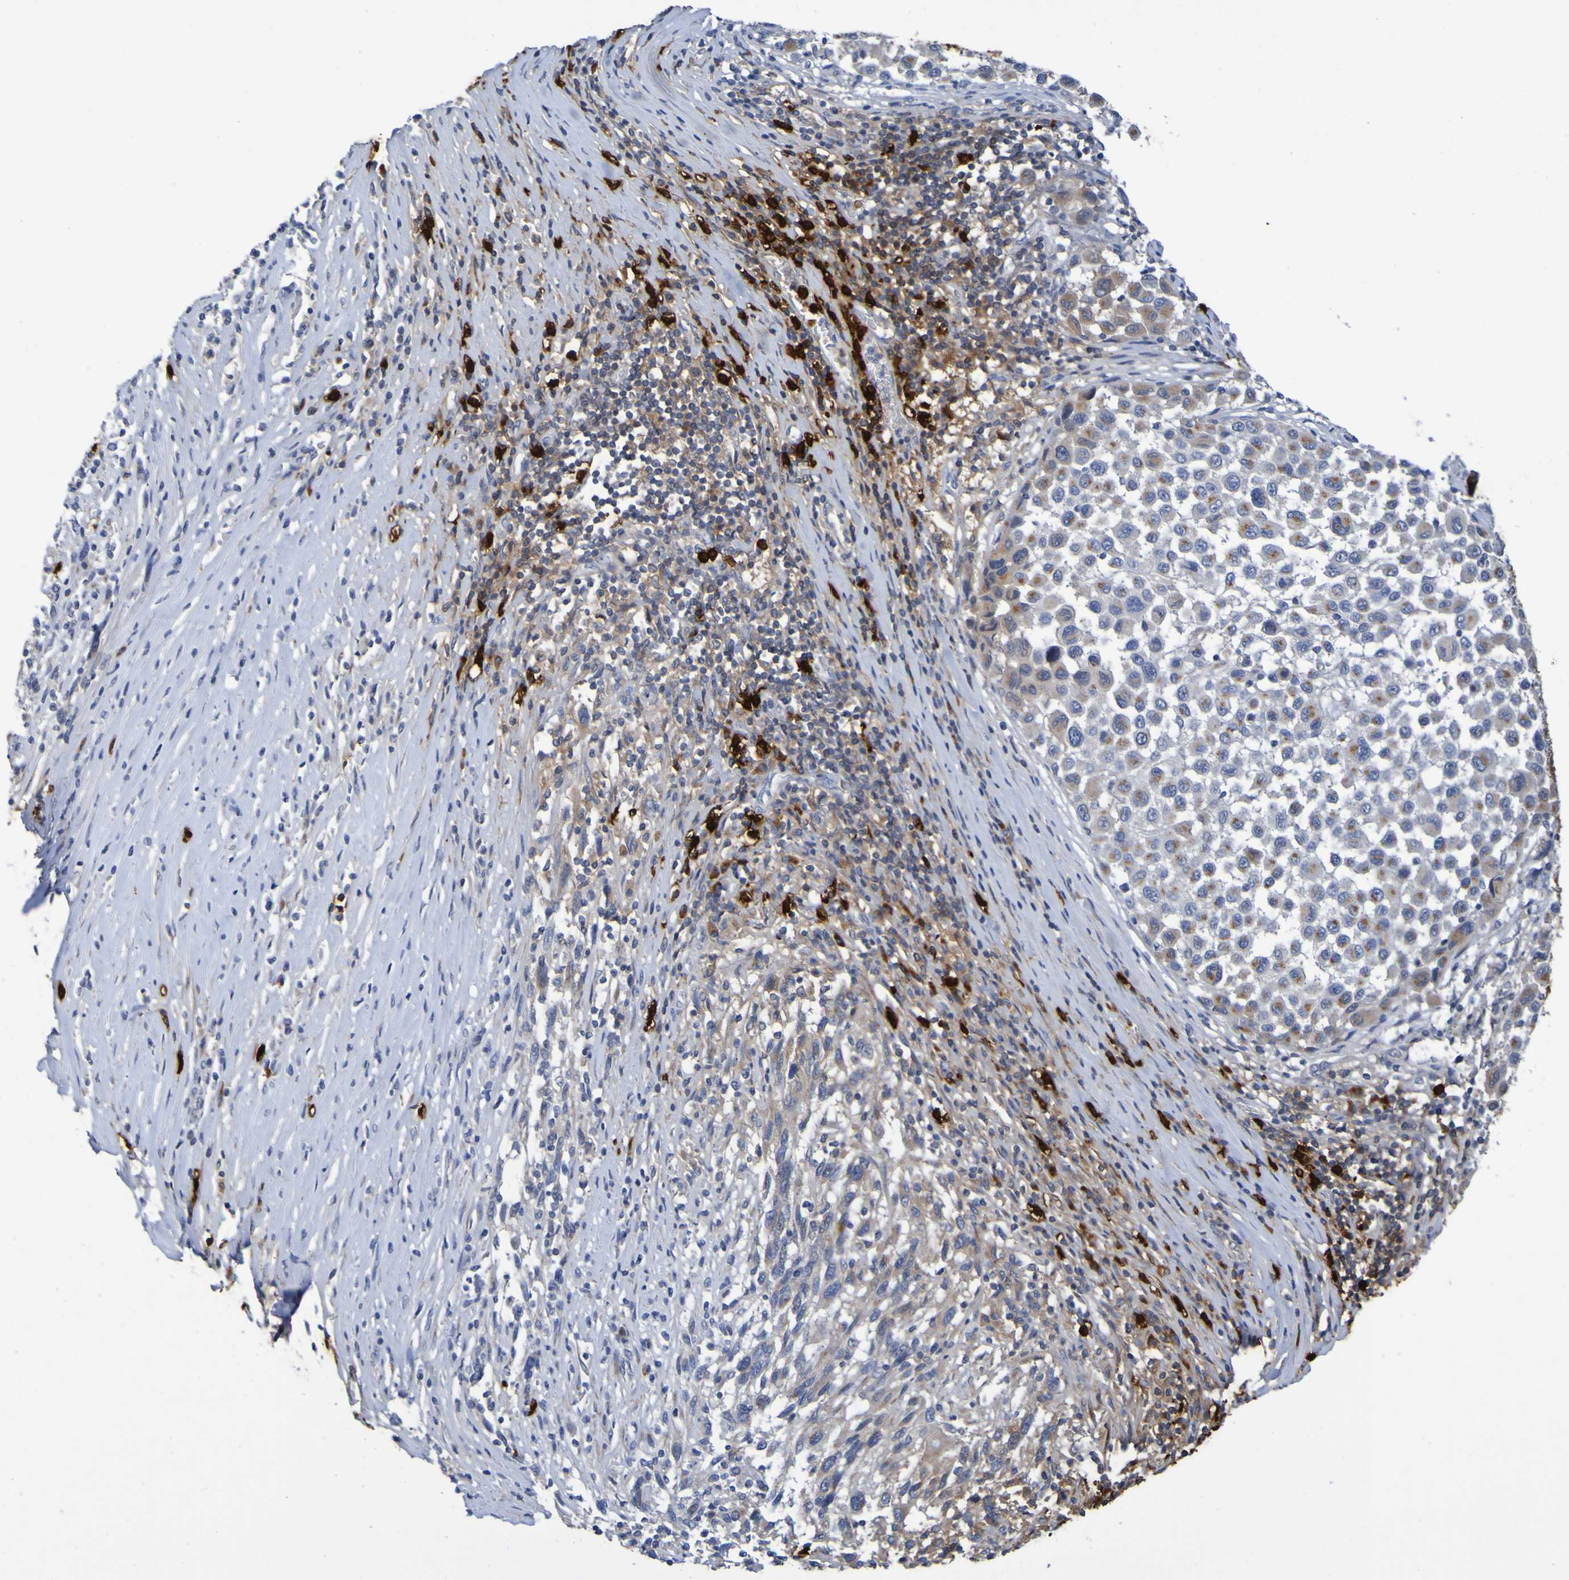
{"staining": {"intensity": "moderate", "quantity": ">75%", "location": "cytoplasmic/membranous"}, "tissue": "melanoma", "cell_type": "Tumor cells", "image_type": "cancer", "snomed": [{"axis": "morphology", "description": "Malignant melanoma, Metastatic site"}, {"axis": "topography", "description": "Lymph node"}], "caption": "The immunohistochemical stain shows moderate cytoplasmic/membranous positivity in tumor cells of malignant melanoma (metastatic site) tissue.", "gene": "C11orf24", "patient": {"sex": "male", "age": 61}}